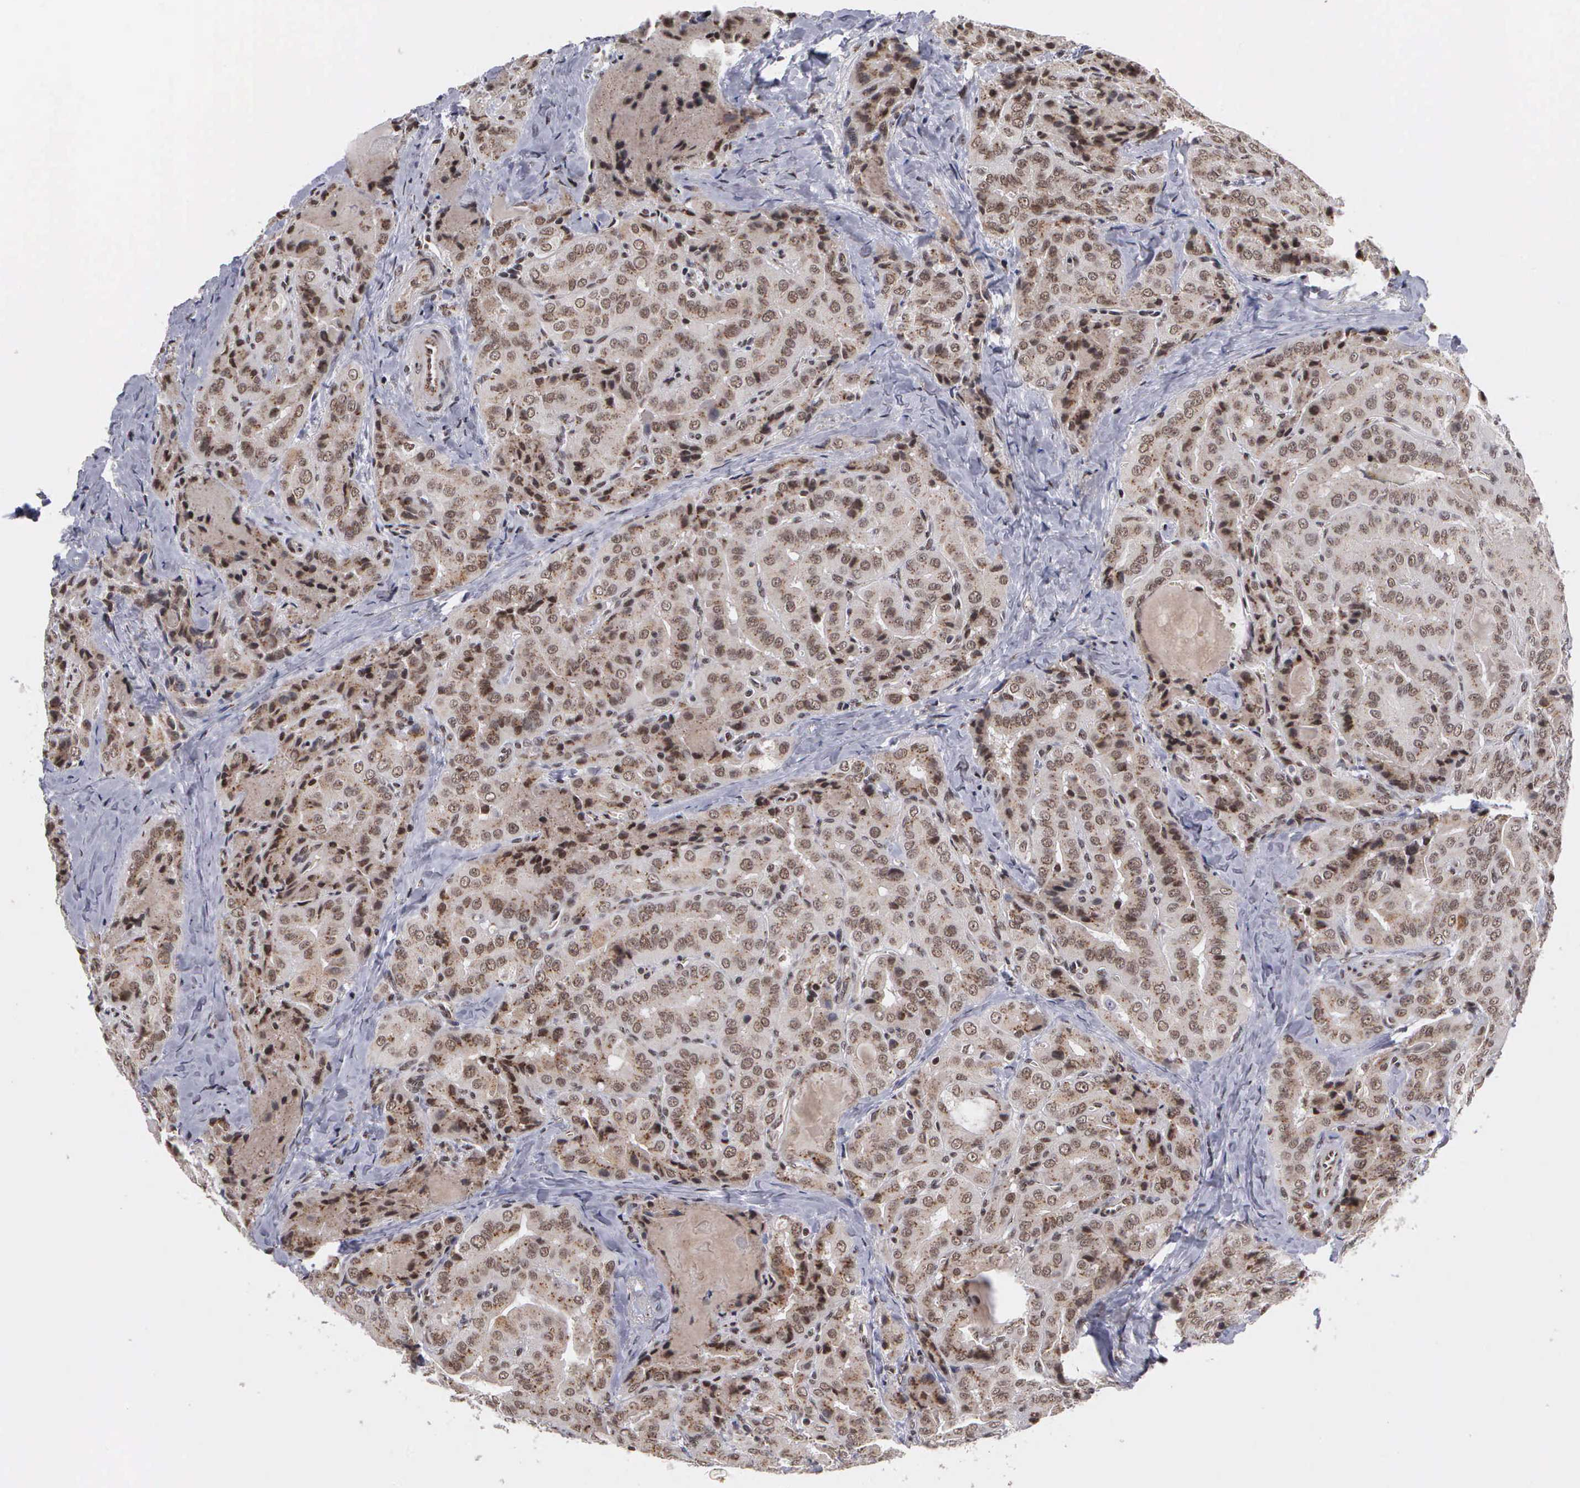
{"staining": {"intensity": "moderate", "quantity": ">75%", "location": "cytoplasmic/membranous,nuclear"}, "tissue": "thyroid cancer", "cell_type": "Tumor cells", "image_type": "cancer", "snomed": [{"axis": "morphology", "description": "Papillary adenocarcinoma, NOS"}, {"axis": "topography", "description": "Thyroid gland"}], "caption": "Immunohistochemistry histopathology image of papillary adenocarcinoma (thyroid) stained for a protein (brown), which displays medium levels of moderate cytoplasmic/membranous and nuclear staining in approximately >75% of tumor cells.", "gene": "GTF2A1", "patient": {"sex": "female", "age": 71}}